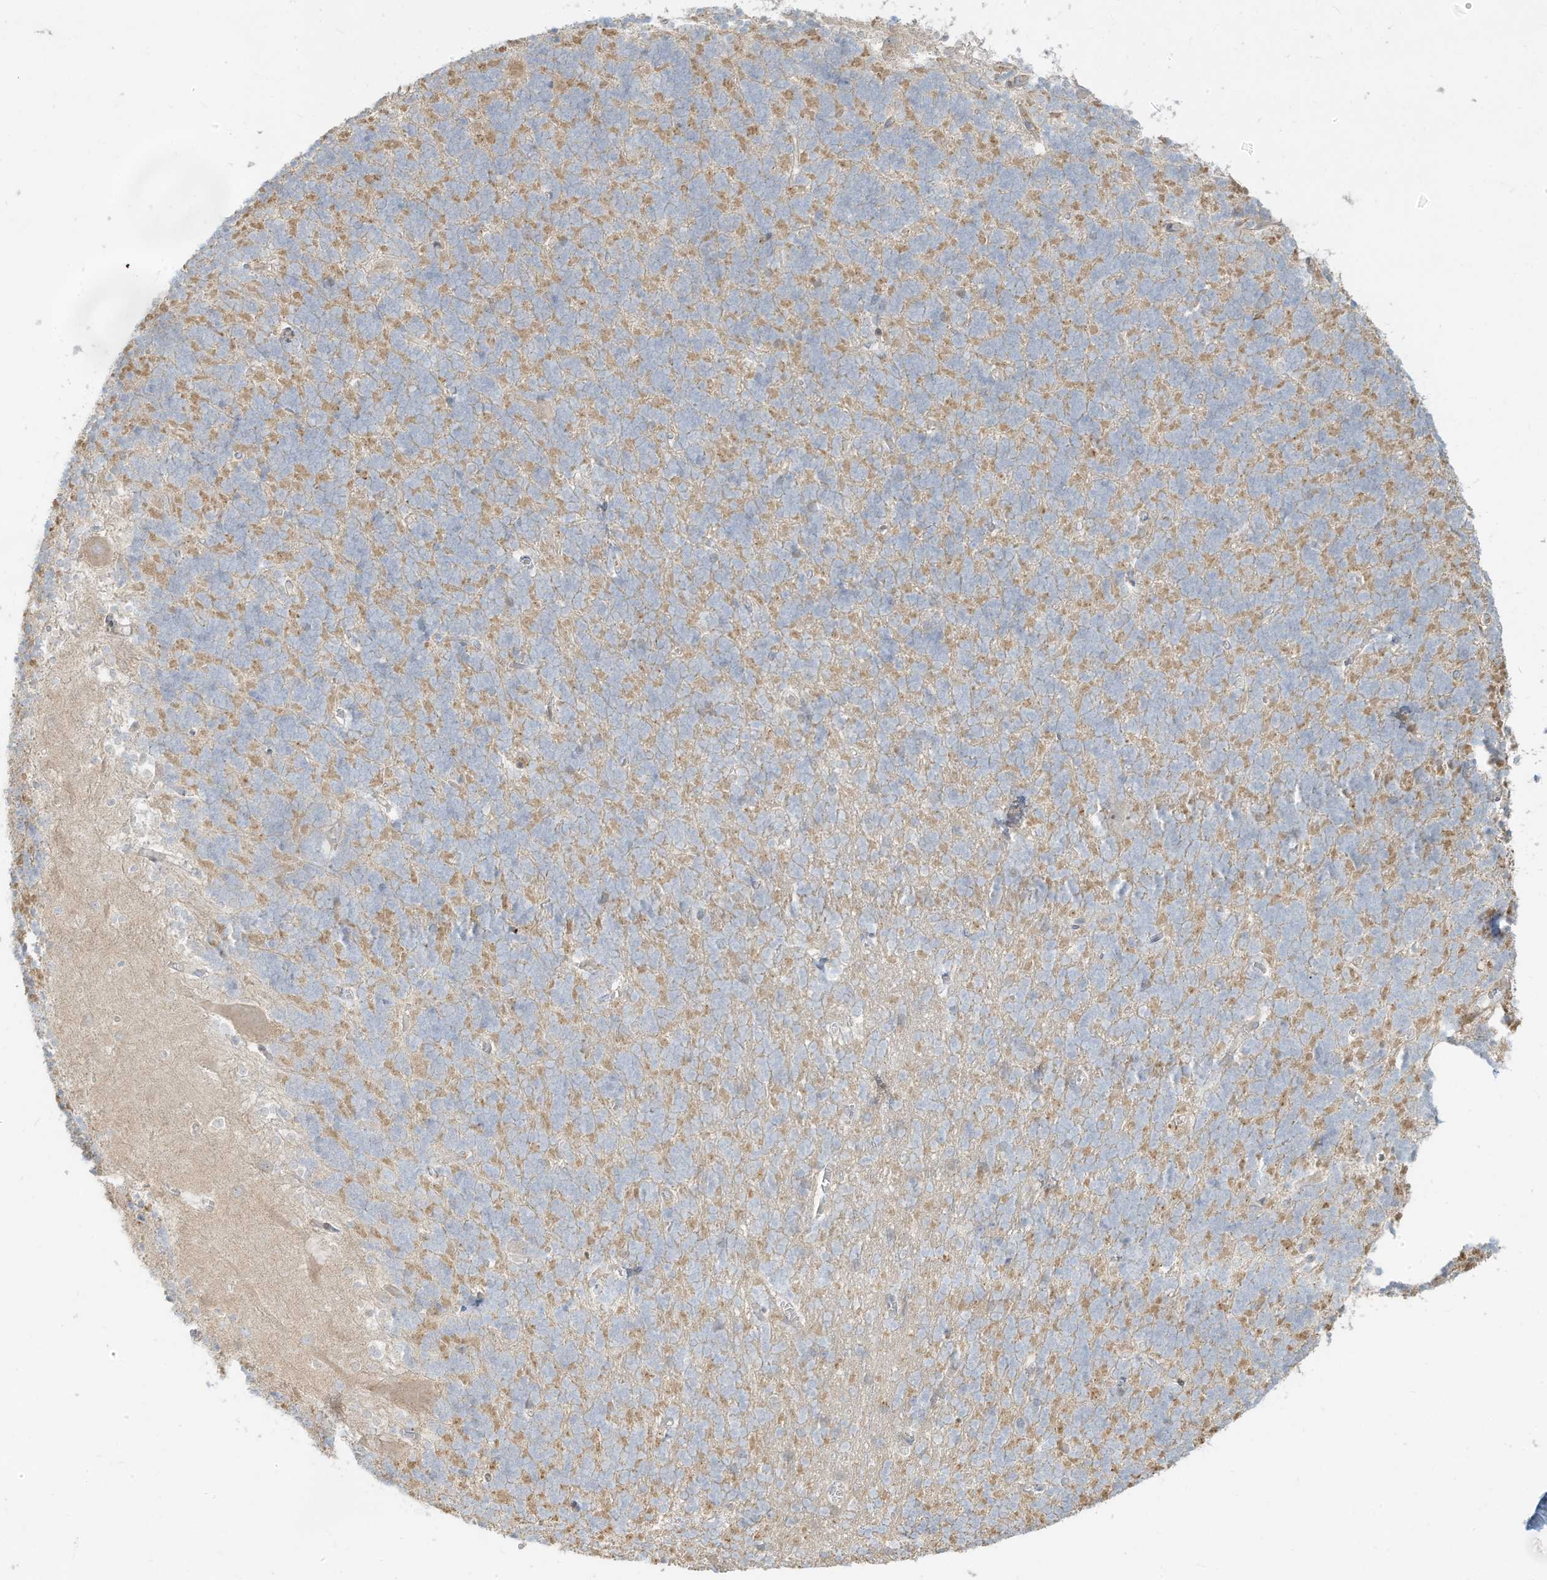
{"staining": {"intensity": "weak", "quantity": "25%-75%", "location": "cytoplasmic/membranous"}, "tissue": "cerebellum", "cell_type": "Cells in granular layer", "image_type": "normal", "snomed": [{"axis": "morphology", "description": "Normal tissue, NOS"}, {"axis": "topography", "description": "Cerebellum"}], "caption": "This histopathology image shows IHC staining of normal cerebellum, with low weak cytoplasmic/membranous positivity in approximately 25%-75% of cells in granular layer.", "gene": "OFD1", "patient": {"sex": "male", "age": 37}}